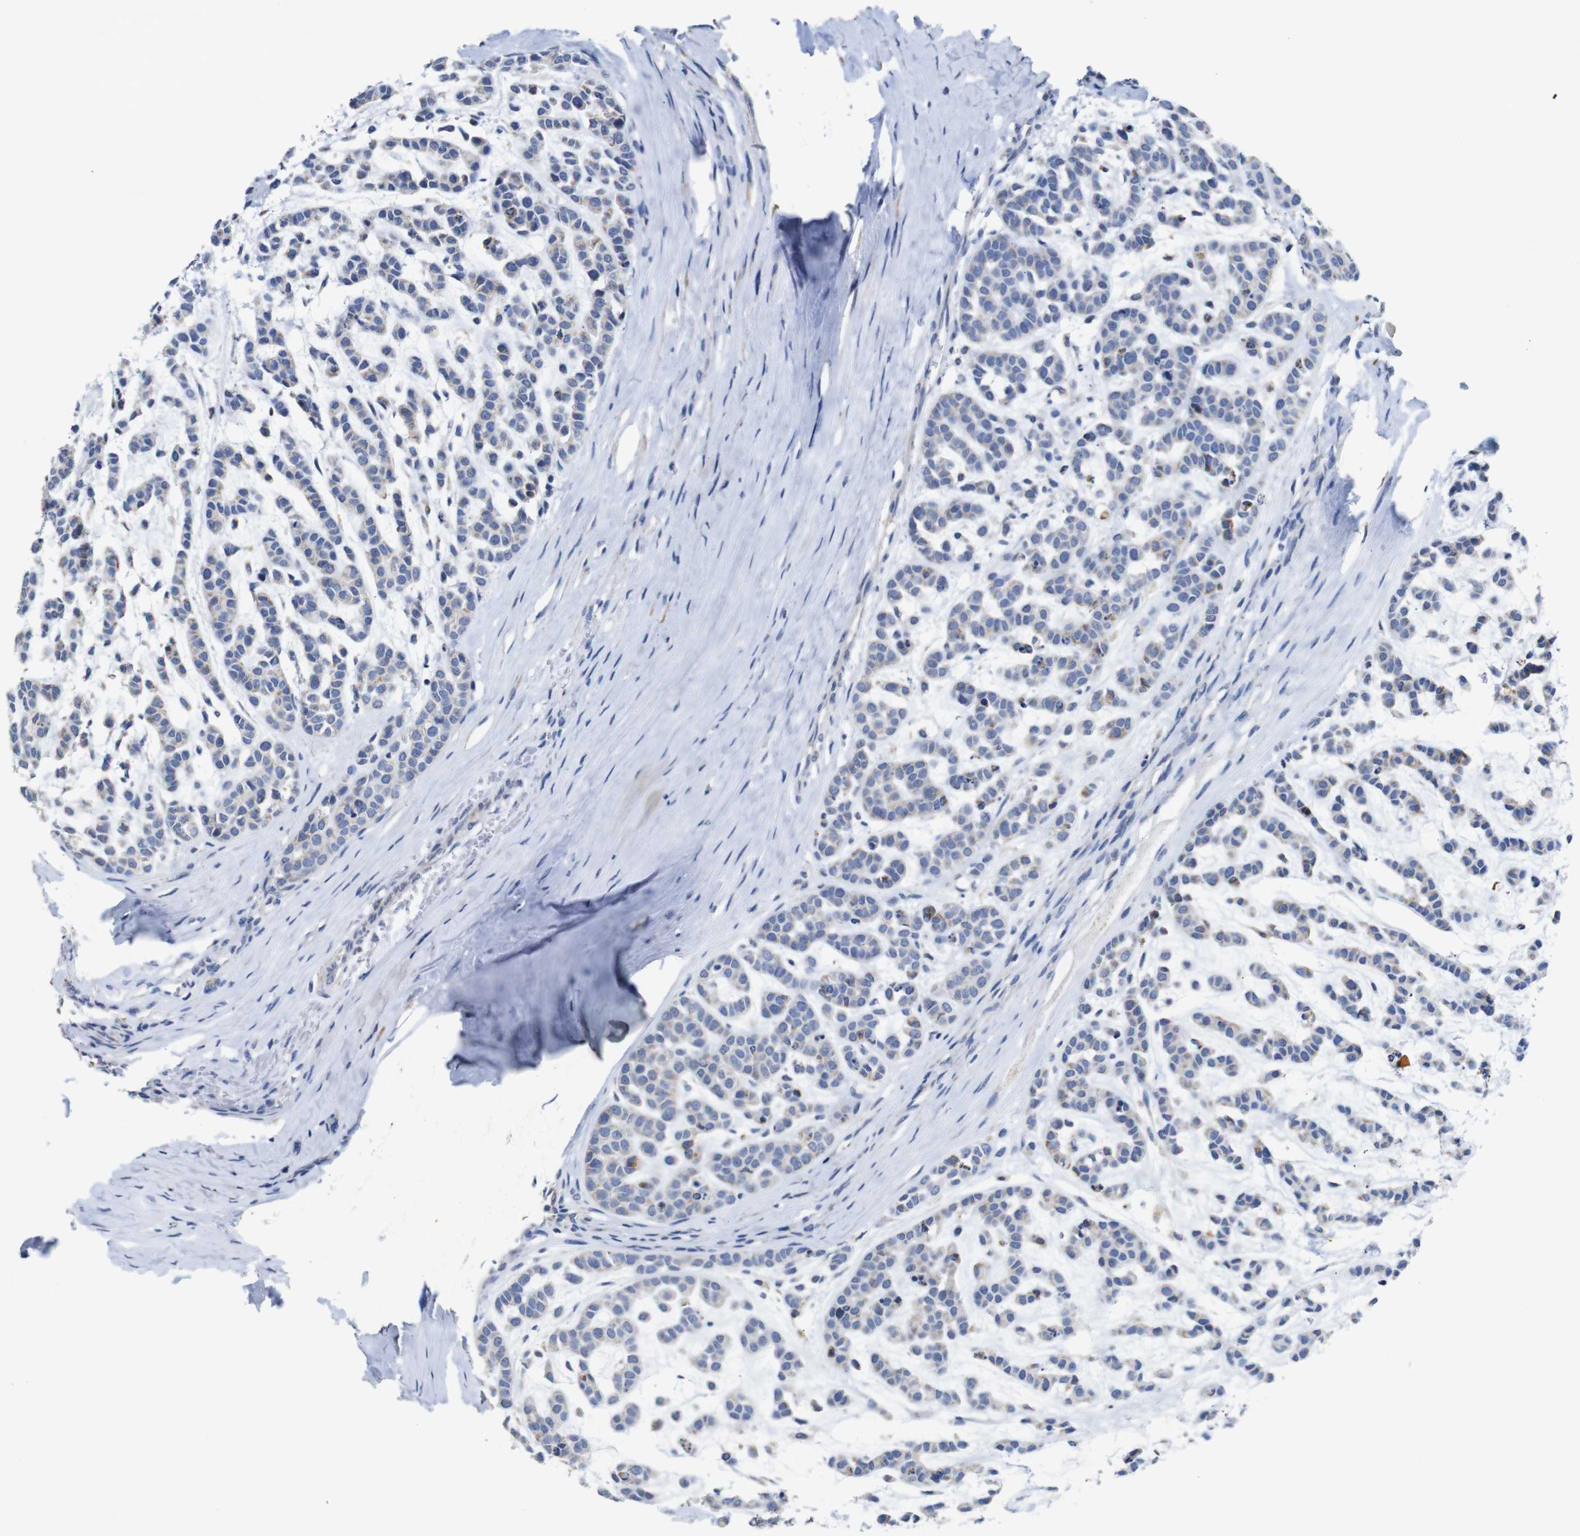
{"staining": {"intensity": "moderate", "quantity": "25%-75%", "location": "cytoplasmic/membranous"}, "tissue": "head and neck cancer", "cell_type": "Tumor cells", "image_type": "cancer", "snomed": [{"axis": "morphology", "description": "Adenocarcinoma, NOS"}, {"axis": "morphology", "description": "Adenoma, NOS"}, {"axis": "topography", "description": "Head-Neck"}], "caption": "This image displays IHC staining of head and neck adenoma, with medium moderate cytoplasmic/membranous expression in approximately 25%-75% of tumor cells.", "gene": "MAOA", "patient": {"sex": "female", "age": 55}}